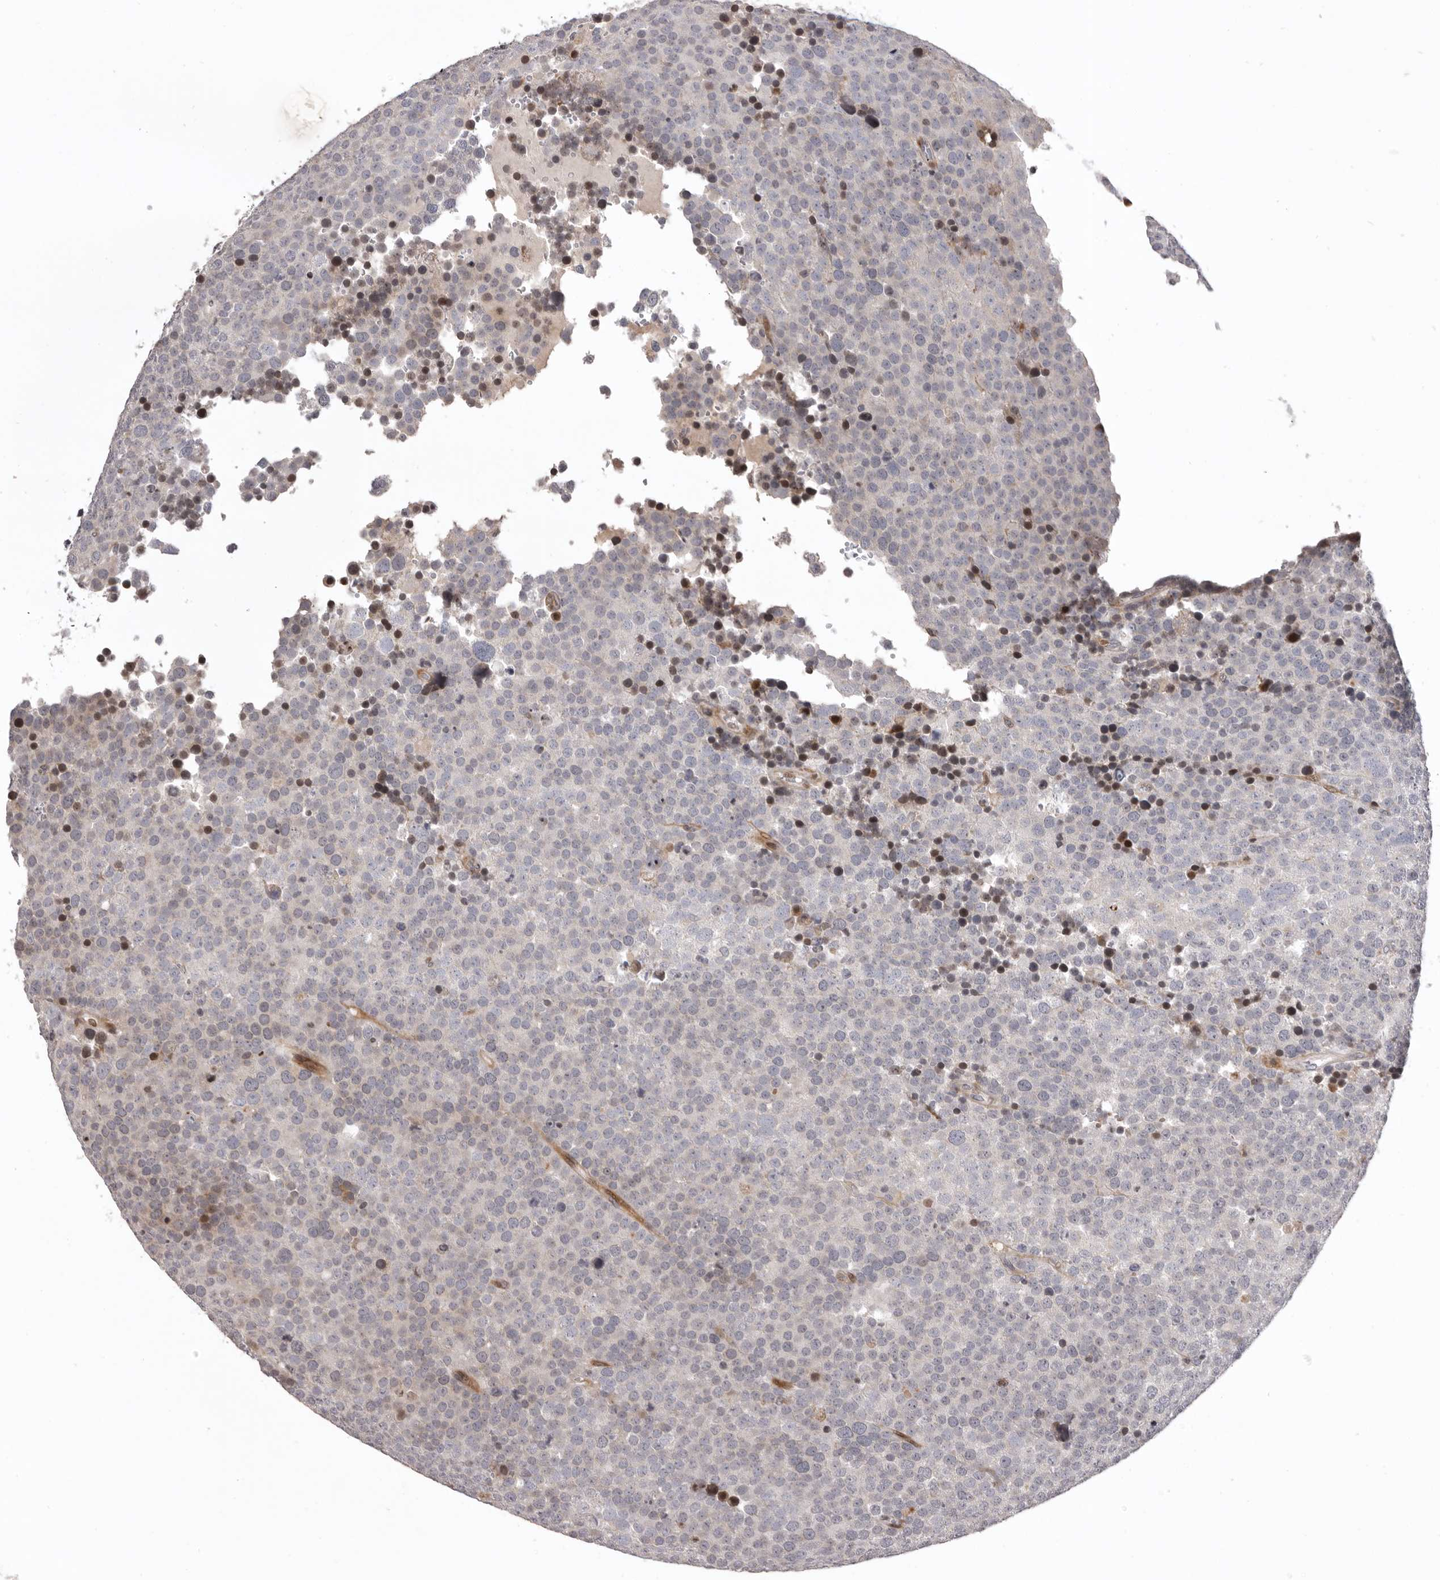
{"staining": {"intensity": "negative", "quantity": "none", "location": "none"}, "tissue": "testis cancer", "cell_type": "Tumor cells", "image_type": "cancer", "snomed": [{"axis": "morphology", "description": "Seminoma, NOS"}, {"axis": "topography", "description": "Testis"}], "caption": "An image of human seminoma (testis) is negative for staining in tumor cells.", "gene": "AZIN1", "patient": {"sex": "male", "age": 71}}